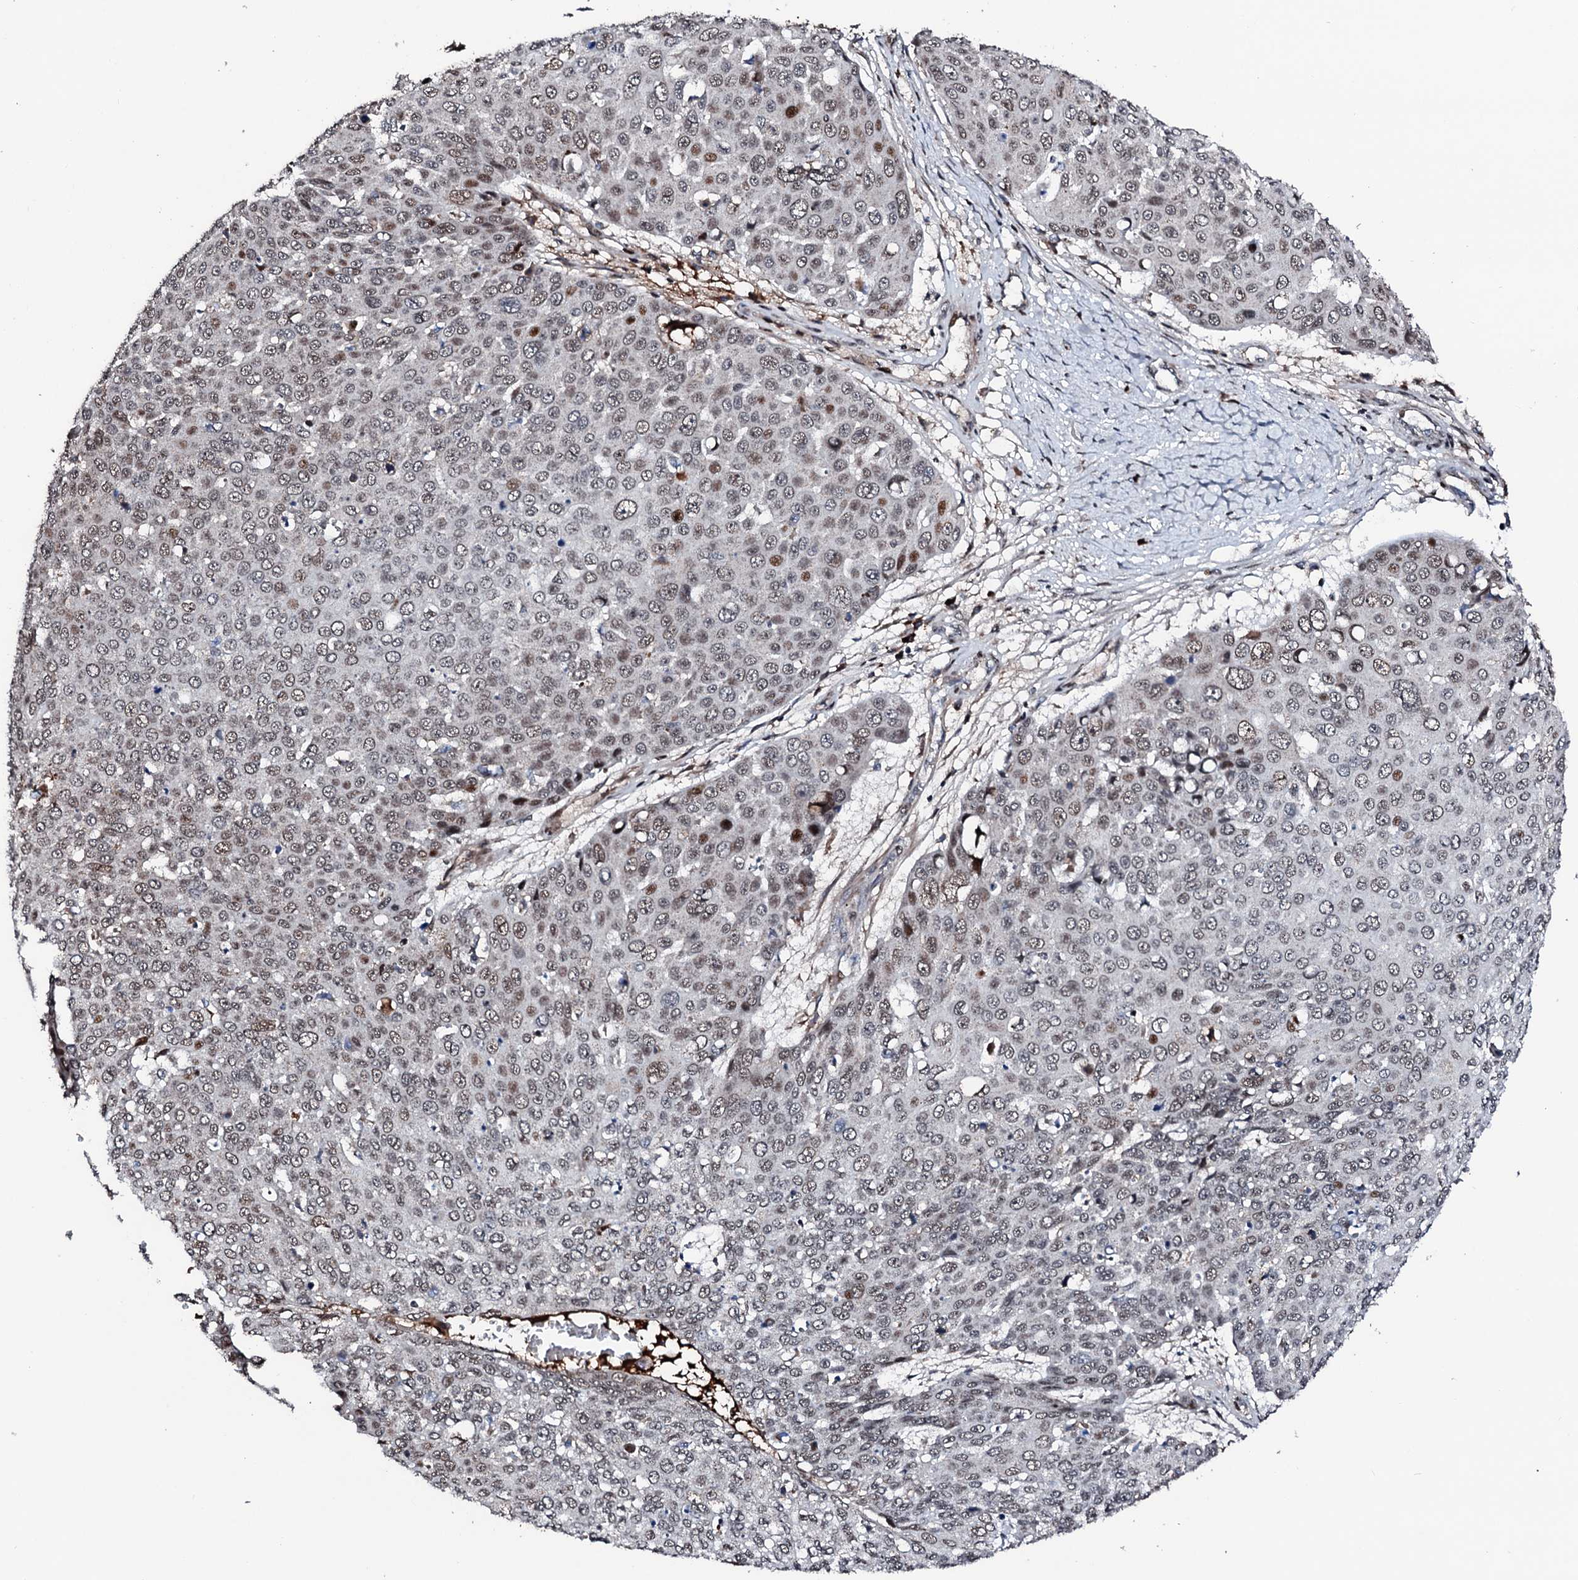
{"staining": {"intensity": "weak", "quantity": ">75%", "location": "nuclear"}, "tissue": "skin cancer", "cell_type": "Tumor cells", "image_type": "cancer", "snomed": [{"axis": "morphology", "description": "Squamous cell carcinoma, NOS"}, {"axis": "topography", "description": "Skin"}], "caption": "IHC photomicrograph of neoplastic tissue: human skin cancer stained using immunohistochemistry reveals low levels of weak protein expression localized specifically in the nuclear of tumor cells, appearing as a nuclear brown color.", "gene": "KIF18A", "patient": {"sex": "male", "age": 71}}